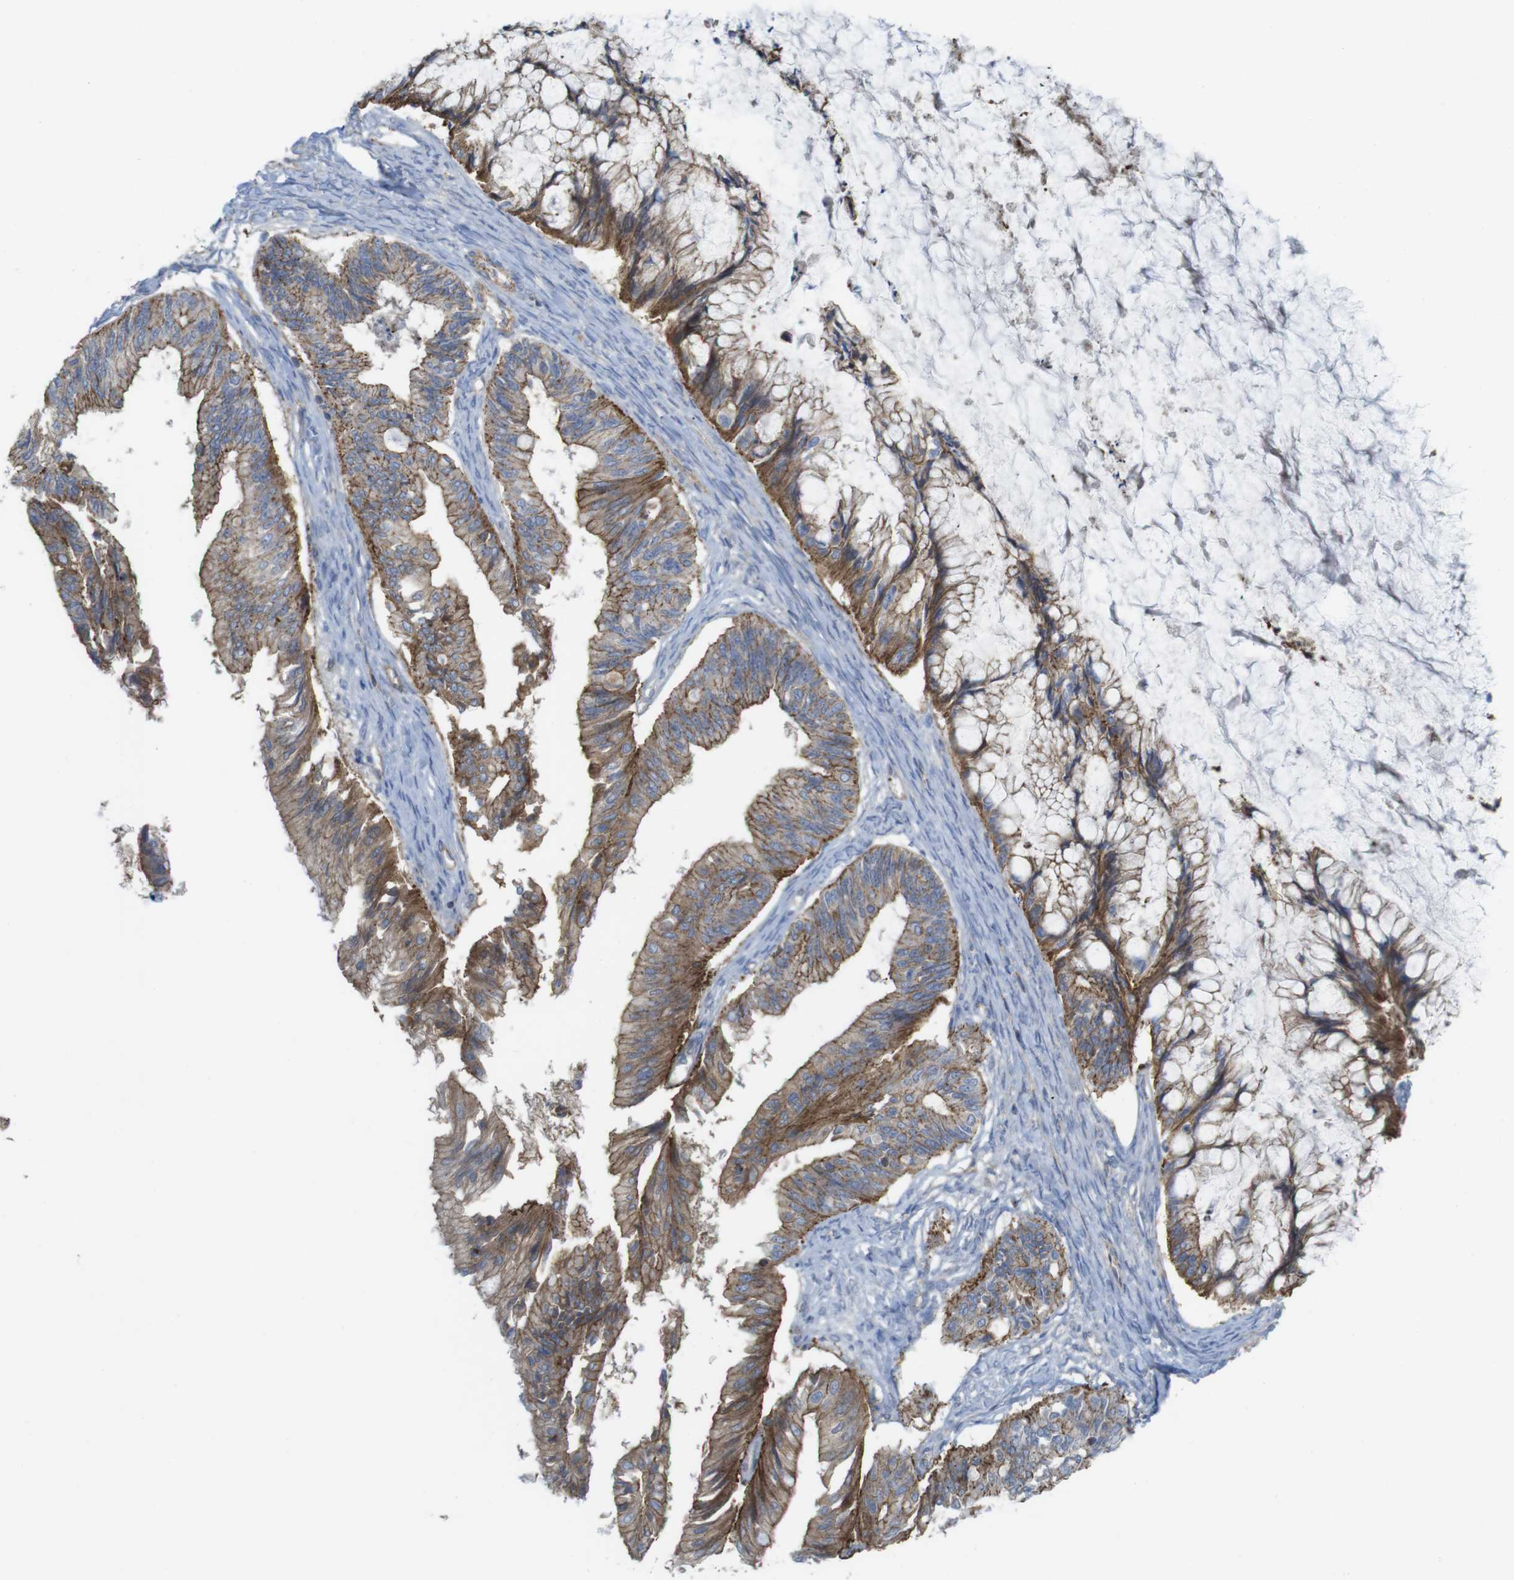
{"staining": {"intensity": "moderate", "quantity": ">75%", "location": "cytoplasmic/membranous"}, "tissue": "ovarian cancer", "cell_type": "Tumor cells", "image_type": "cancer", "snomed": [{"axis": "morphology", "description": "Cystadenocarcinoma, mucinous, NOS"}, {"axis": "topography", "description": "Ovary"}], "caption": "This image shows immunohistochemistry staining of ovarian cancer (mucinous cystadenocarcinoma), with medium moderate cytoplasmic/membranous positivity in approximately >75% of tumor cells.", "gene": "PREX2", "patient": {"sex": "female", "age": 57}}